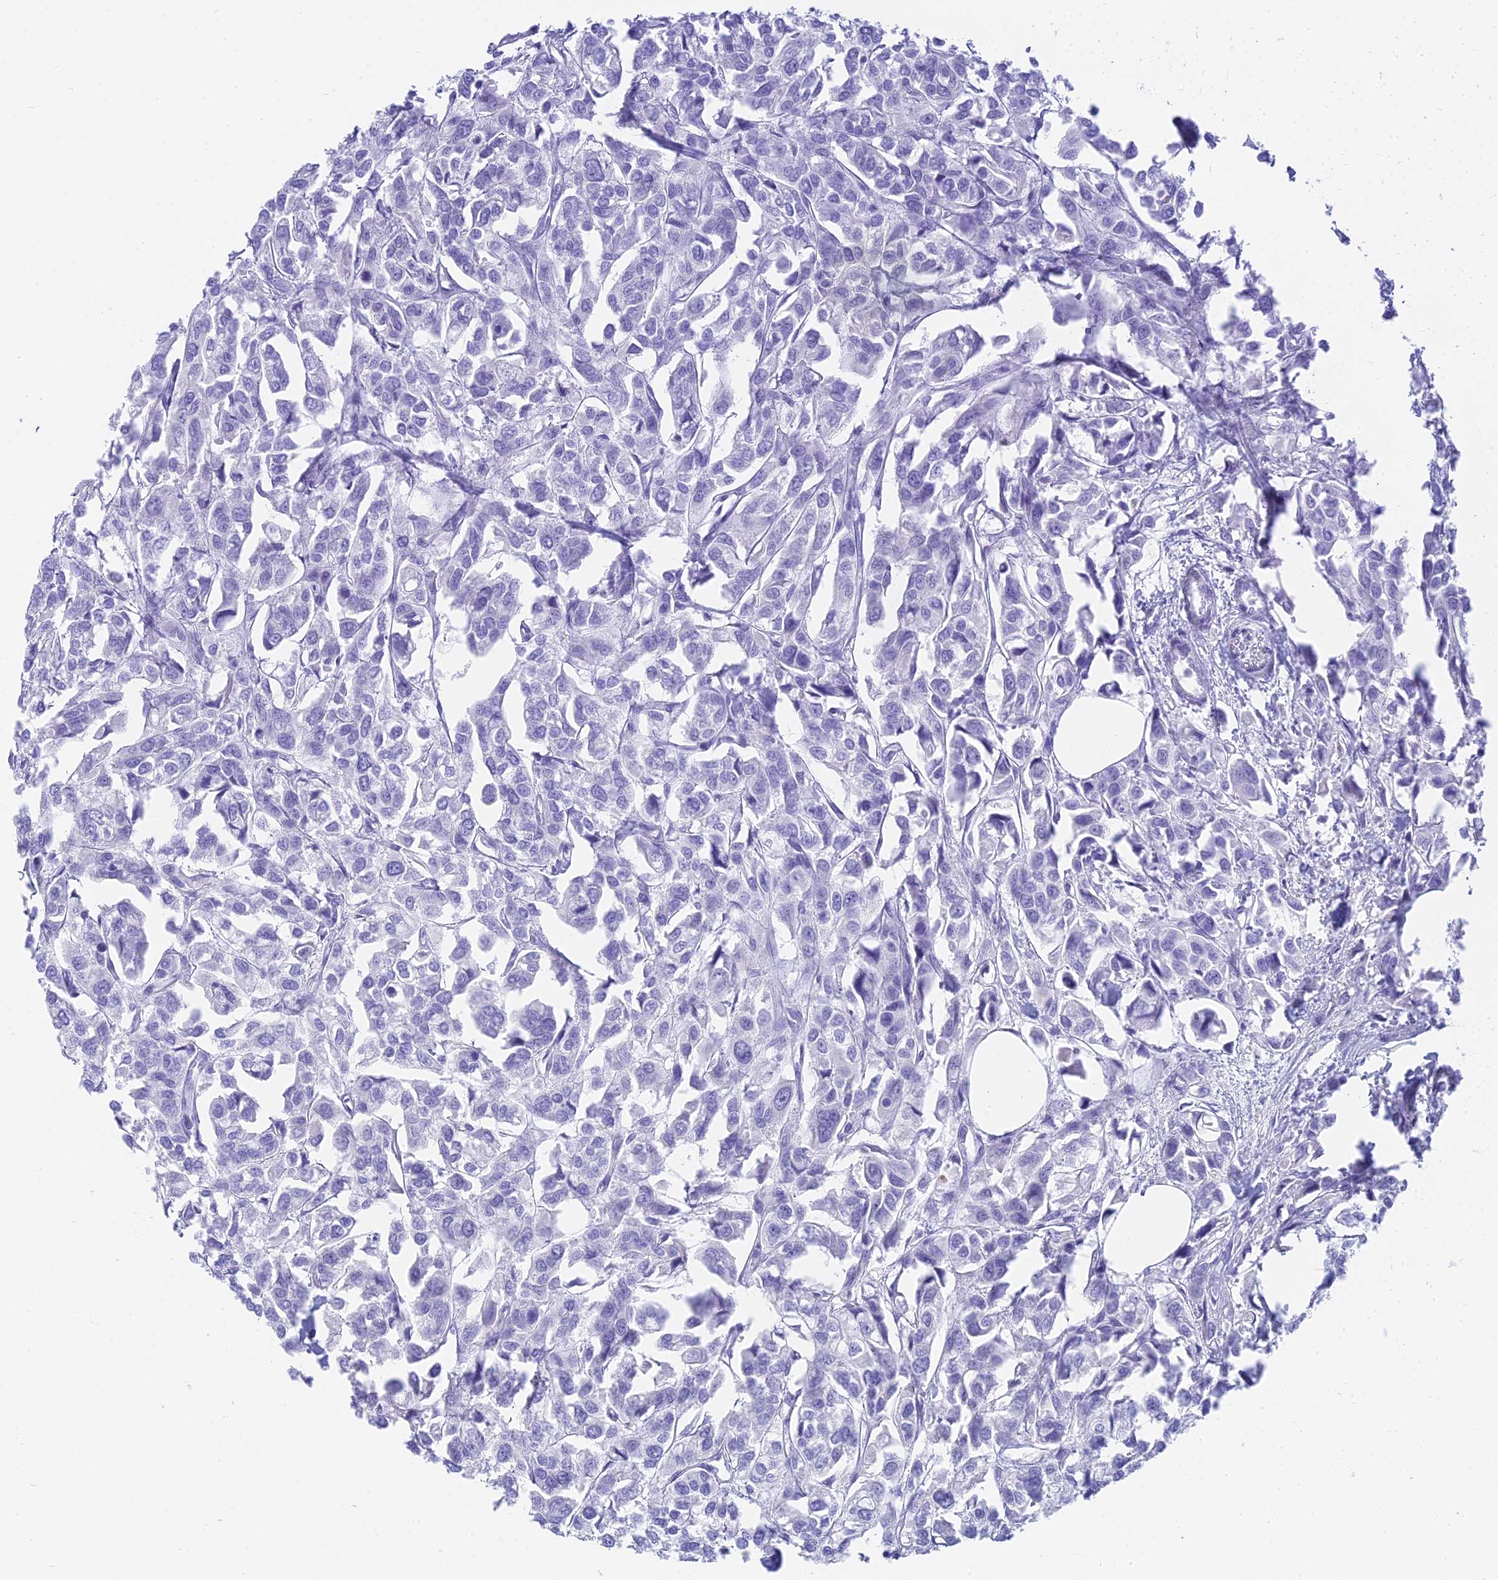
{"staining": {"intensity": "negative", "quantity": "none", "location": "none"}, "tissue": "urothelial cancer", "cell_type": "Tumor cells", "image_type": "cancer", "snomed": [{"axis": "morphology", "description": "Urothelial carcinoma, High grade"}, {"axis": "topography", "description": "Urinary bladder"}], "caption": "Immunohistochemical staining of human urothelial cancer displays no significant positivity in tumor cells.", "gene": "SLC36A2", "patient": {"sex": "male", "age": 67}}